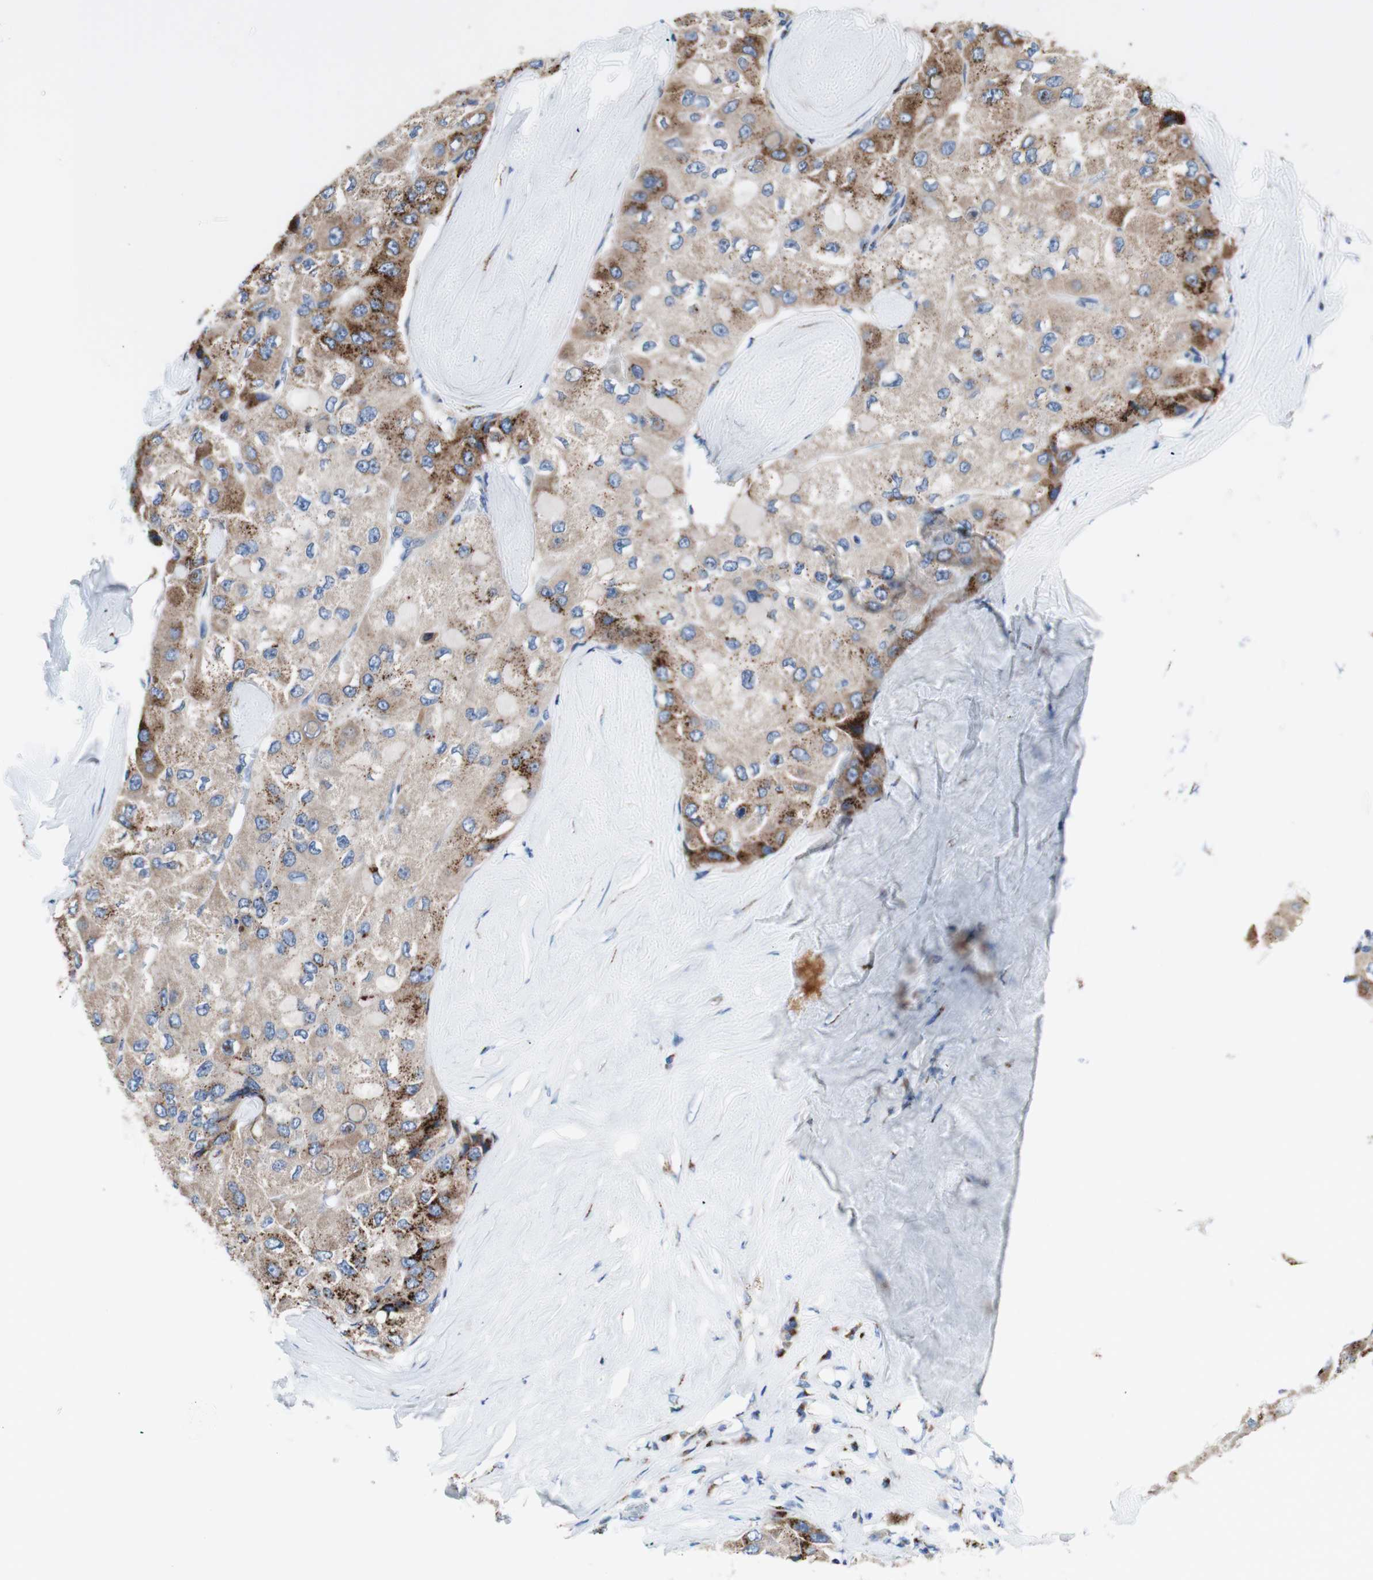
{"staining": {"intensity": "moderate", "quantity": "25%-75%", "location": "cytoplasmic/membranous"}, "tissue": "liver cancer", "cell_type": "Tumor cells", "image_type": "cancer", "snomed": [{"axis": "morphology", "description": "Carcinoma, Hepatocellular, NOS"}, {"axis": "topography", "description": "Liver"}], "caption": "An immunohistochemistry (IHC) histopathology image of tumor tissue is shown. Protein staining in brown shows moderate cytoplasmic/membranous positivity in liver hepatocellular carcinoma within tumor cells.", "gene": "GALNT2", "patient": {"sex": "male", "age": 80}}